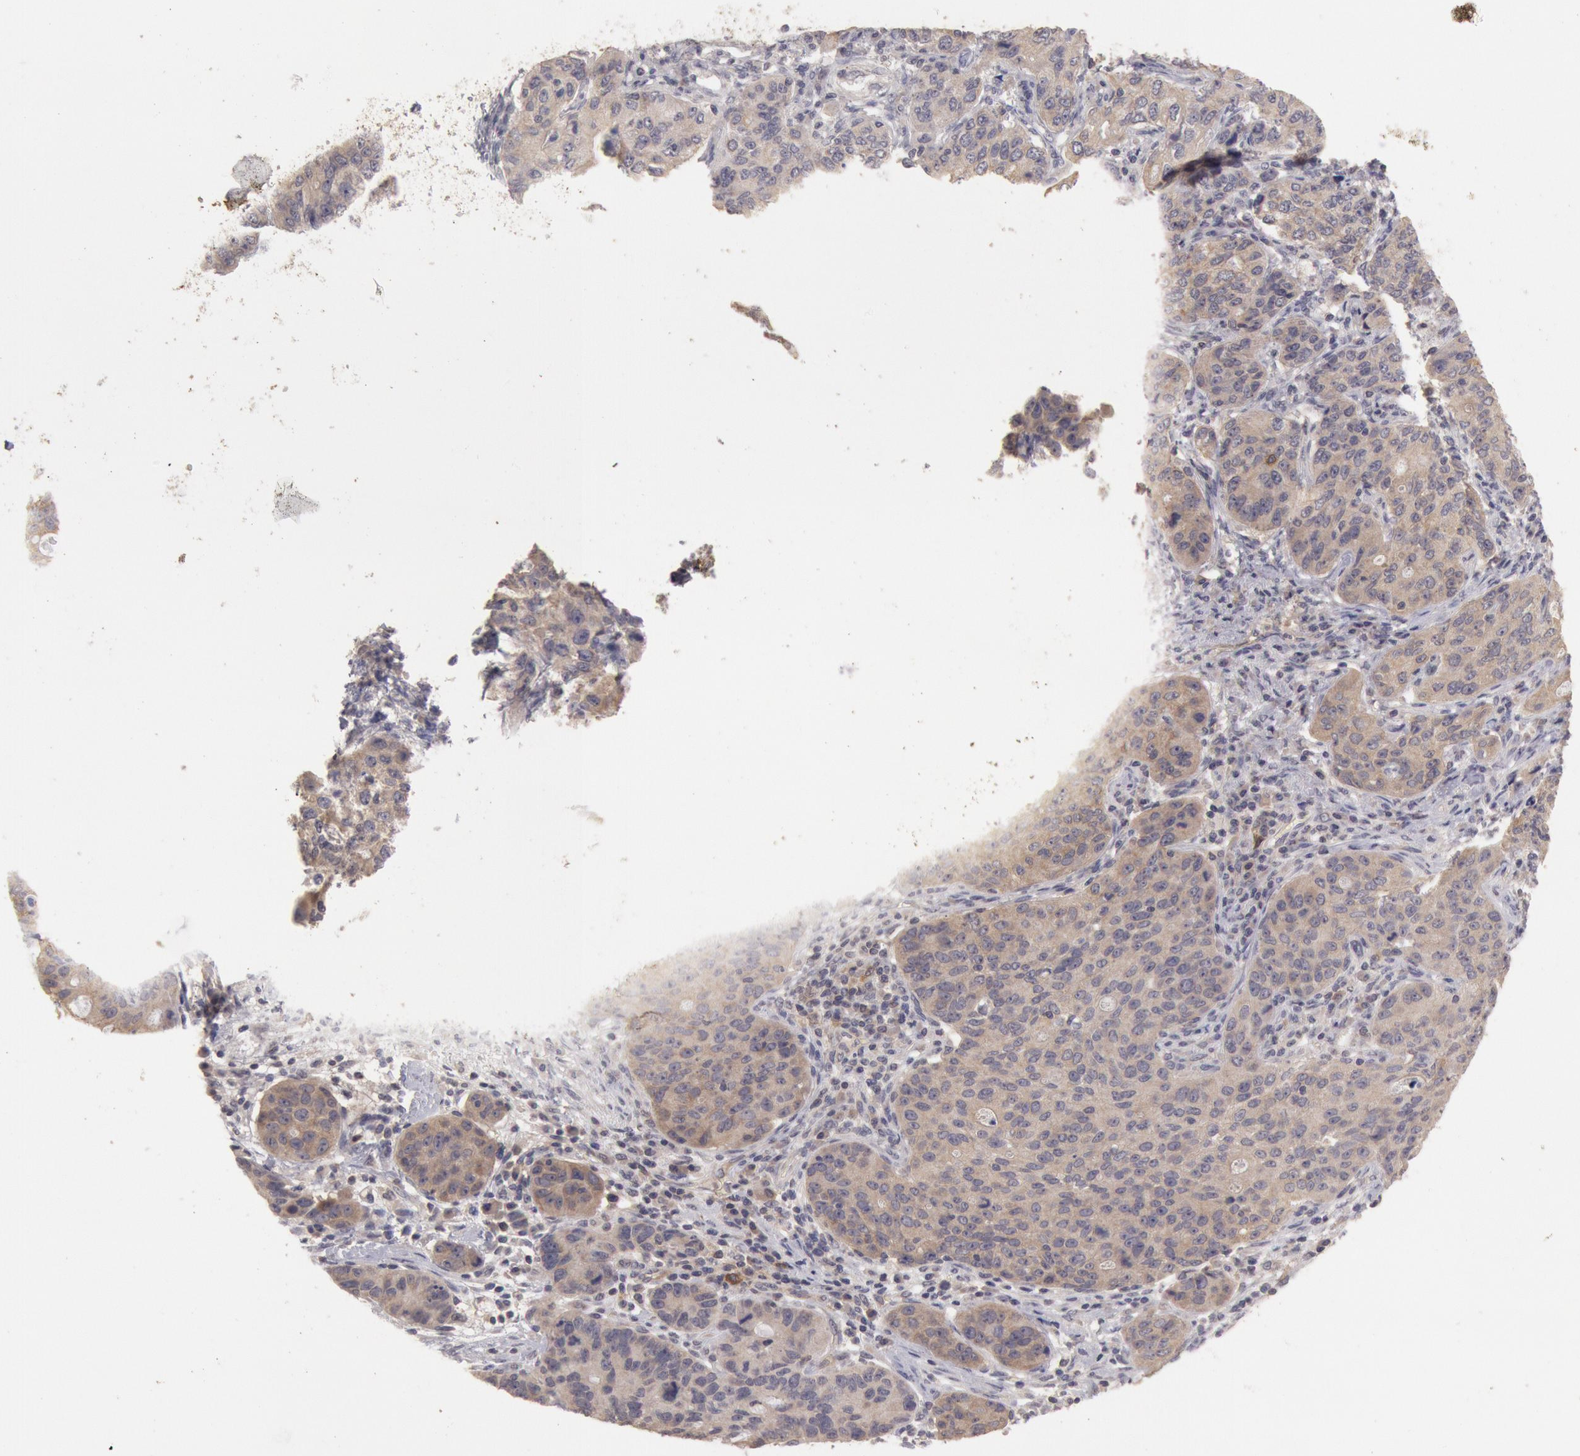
{"staining": {"intensity": "weak", "quantity": "25%-75%", "location": "cytoplasmic/membranous"}, "tissue": "stomach cancer", "cell_type": "Tumor cells", "image_type": "cancer", "snomed": [{"axis": "morphology", "description": "Adenocarcinoma, NOS"}, {"axis": "topography", "description": "Esophagus"}, {"axis": "topography", "description": "Stomach"}], "caption": "A micrograph showing weak cytoplasmic/membranous expression in about 25%-75% of tumor cells in adenocarcinoma (stomach), as visualized by brown immunohistochemical staining.", "gene": "ZFP36L1", "patient": {"sex": "male", "age": 74}}